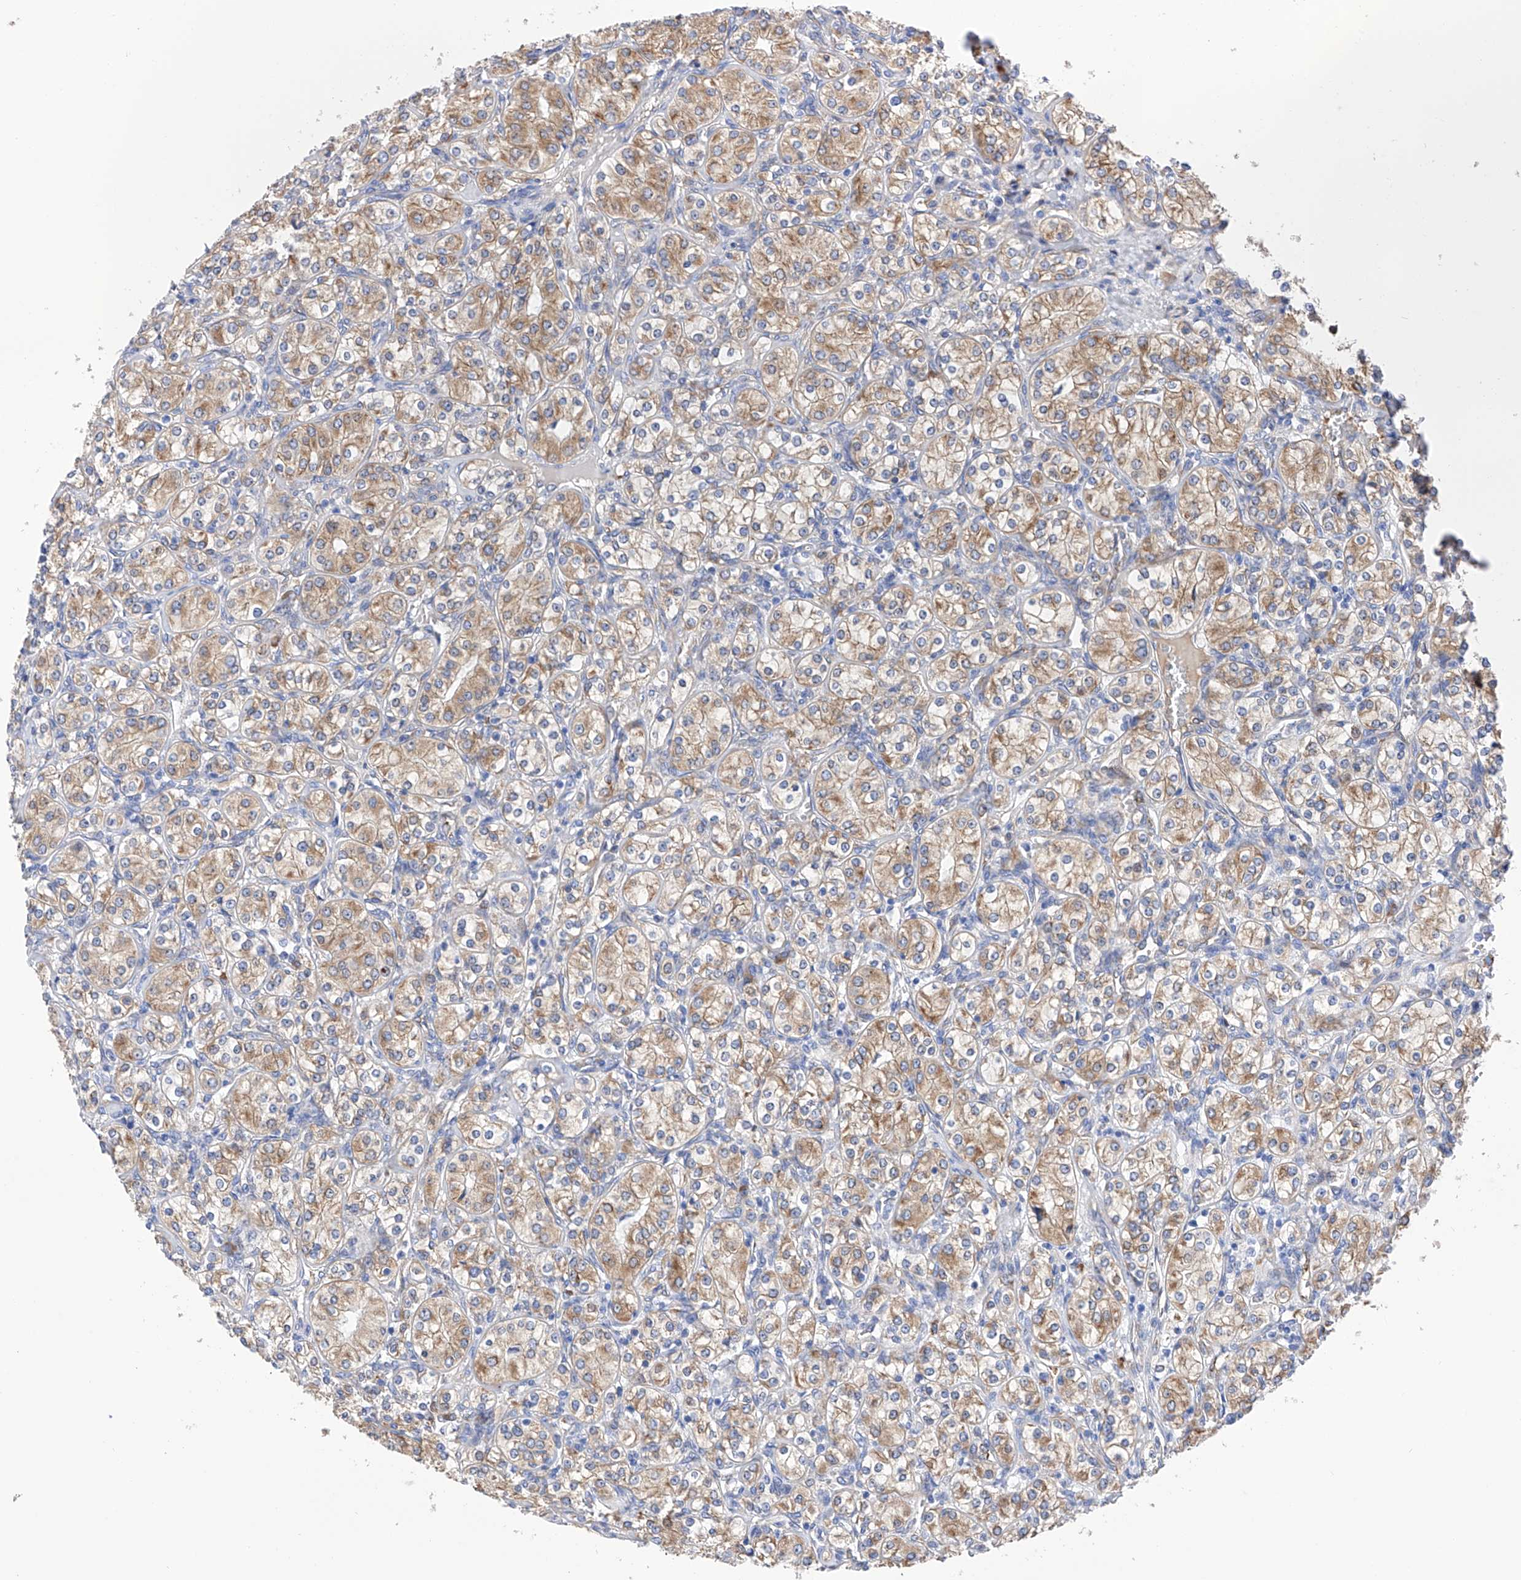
{"staining": {"intensity": "moderate", "quantity": ">75%", "location": "cytoplasmic/membranous"}, "tissue": "renal cancer", "cell_type": "Tumor cells", "image_type": "cancer", "snomed": [{"axis": "morphology", "description": "Adenocarcinoma, NOS"}, {"axis": "topography", "description": "Kidney"}], "caption": "Human renal cancer (adenocarcinoma) stained with a protein marker displays moderate staining in tumor cells.", "gene": "PDIA5", "patient": {"sex": "male", "age": 77}}